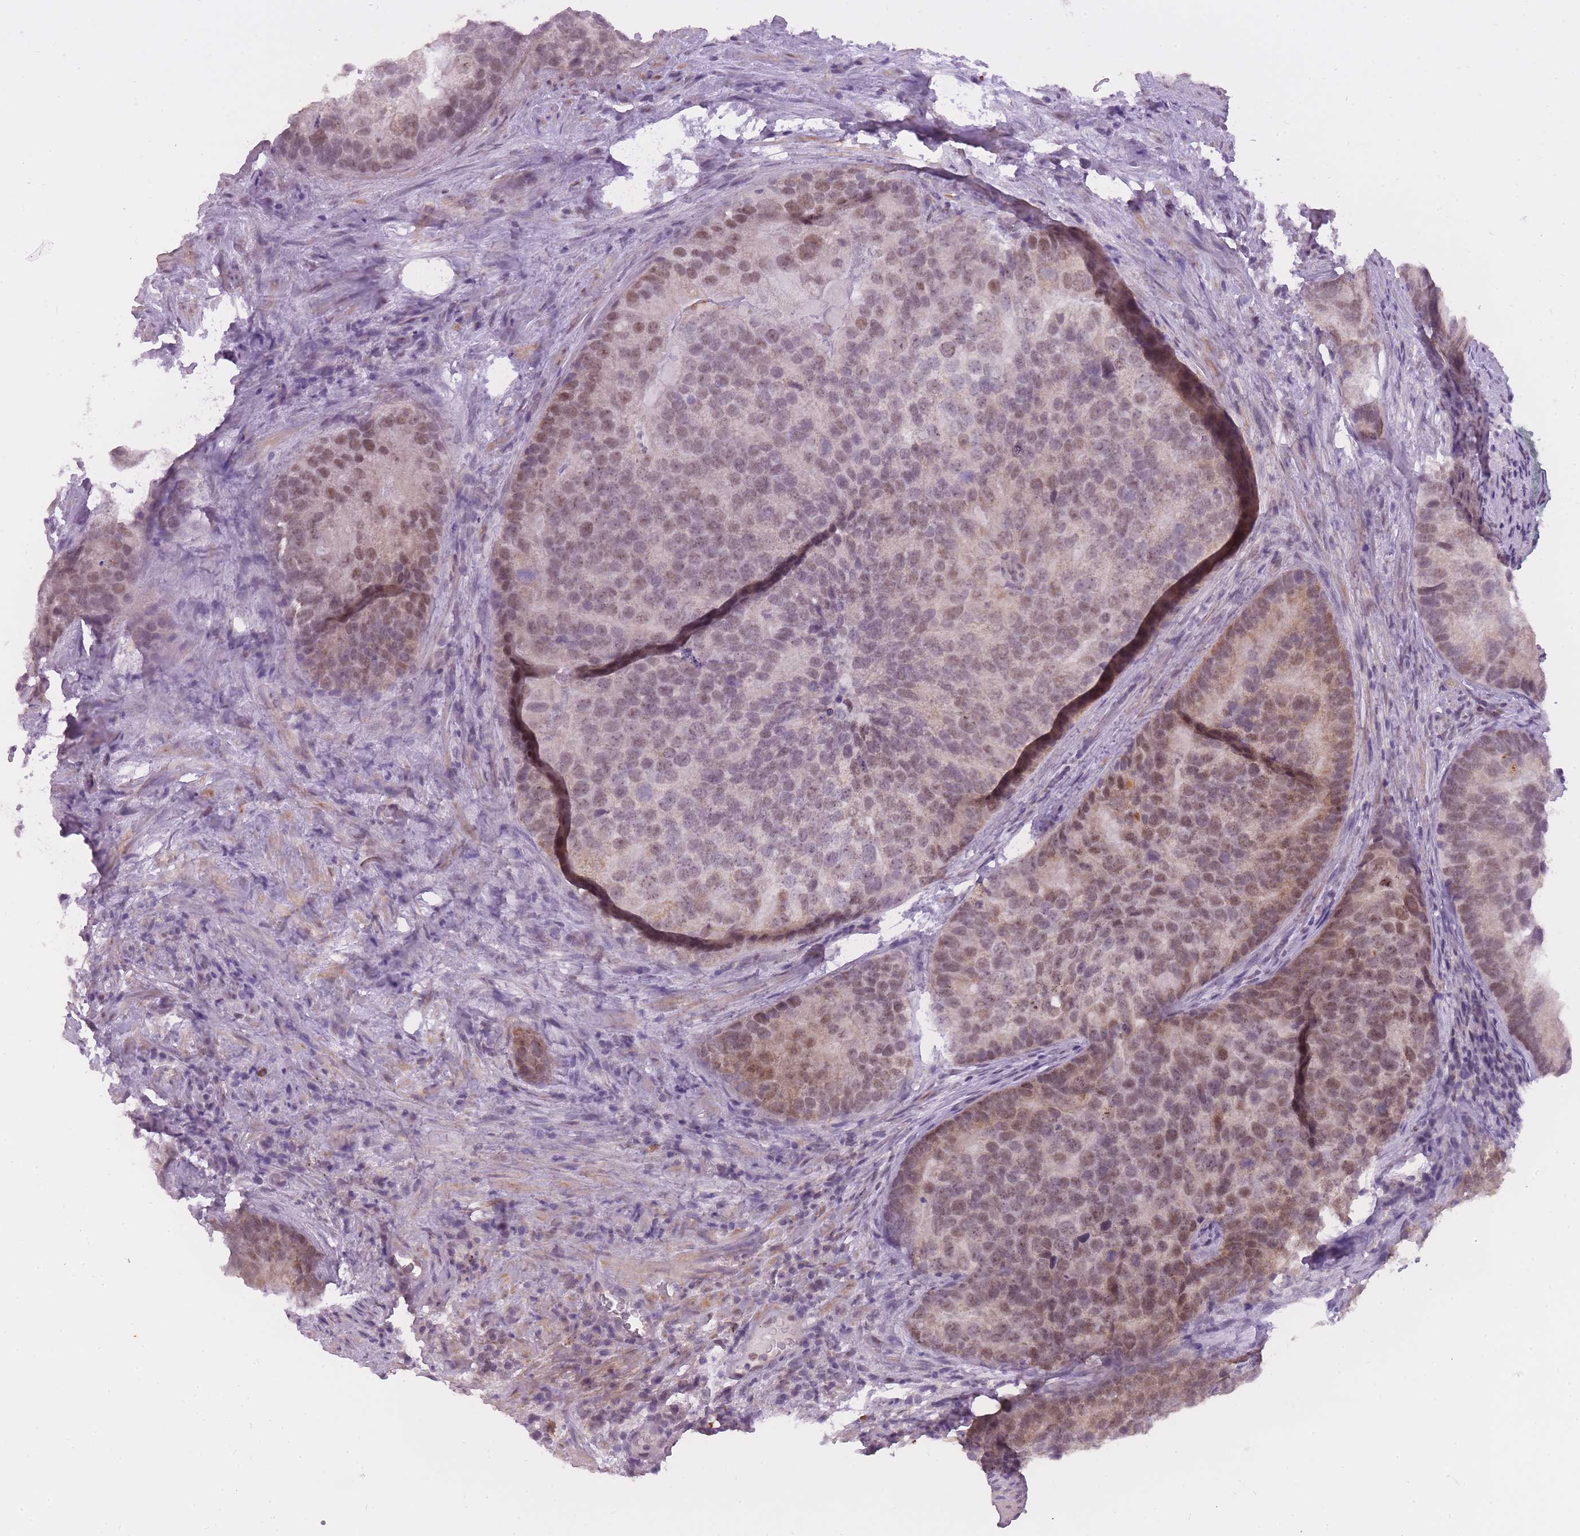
{"staining": {"intensity": "moderate", "quantity": "25%-75%", "location": "cytoplasmic/membranous,nuclear"}, "tissue": "prostate cancer", "cell_type": "Tumor cells", "image_type": "cancer", "snomed": [{"axis": "morphology", "description": "Adenocarcinoma, High grade"}, {"axis": "topography", "description": "Prostate"}], "caption": "Tumor cells reveal medium levels of moderate cytoplasmic/membranous and nuclear staining in about 25%-75% of cells in human adenocarcinoma (high-grade) (prostate).", "gene": "TIGD1", "patient": {"sex": "male", "age": 62}}